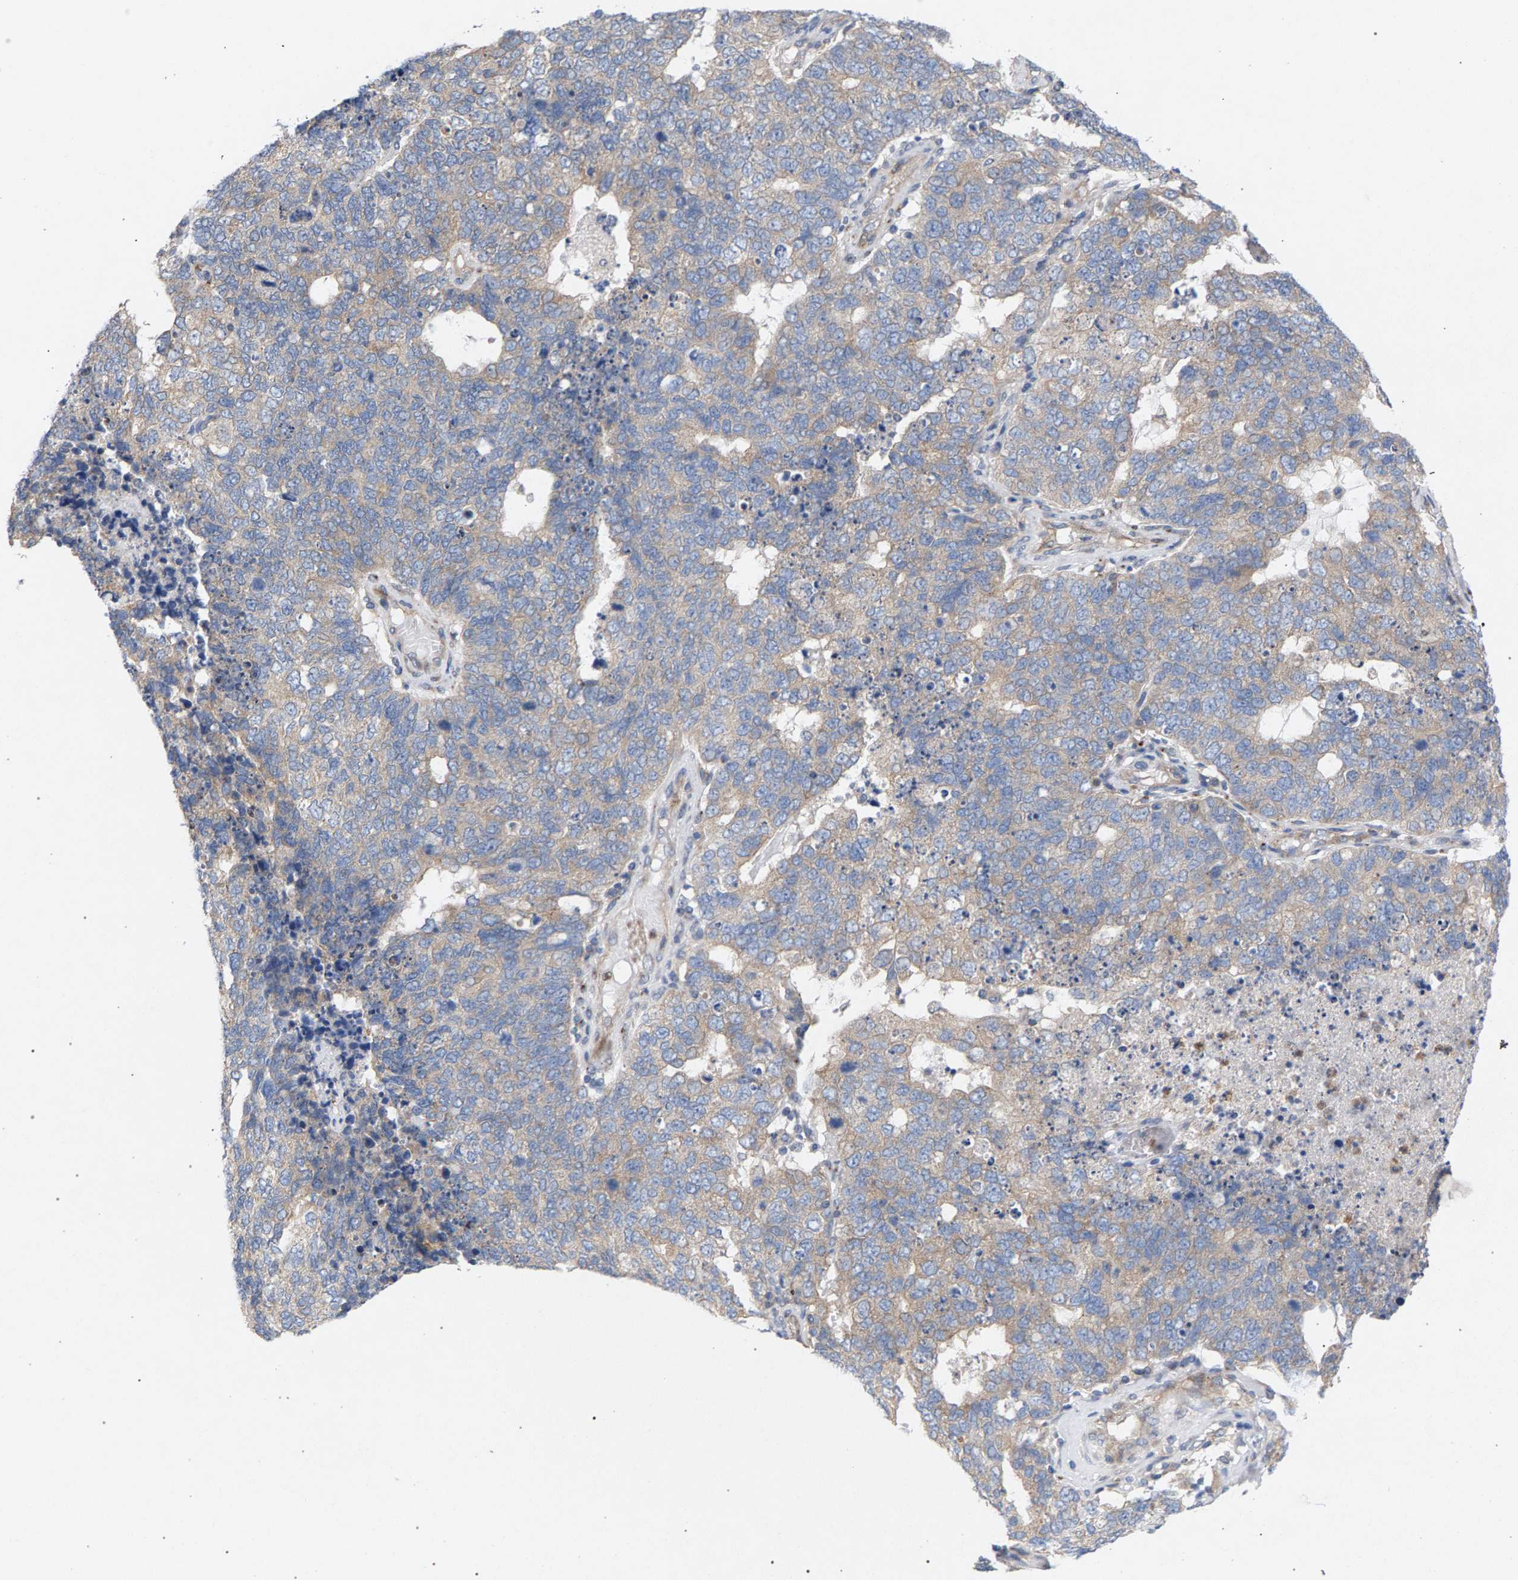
{"staining": {"intensity": "weak", "quantity": "<25%", "location": "cytoplasmic/membranous"}, "tissue": "cervical cancer", "cell_type": "Tumor cells", "image_type": "cancer", "snomed": [{"axis": "morphology", "description": "Squamous cell carcinoma, NOS"}, {"axis": "topography", "description": "Cervix"}], "caption": "Immunohistochemistry (IHC) micrograph of neoplastic tissue: squamous cell carcinoma (cervical) stained with DAB (3,3'-diaminobenzidine) displays no significant protein positivity in tumor cells. The staining was performed using DAB (3,3'-diaminobenzidine) to visualize the protein expression in brown, while the nuclei were stained in blue with hematoxylin (Magnification: 20x).", "gene": "MAMDC2", "patient": {"sex": "female", "age": 63}}